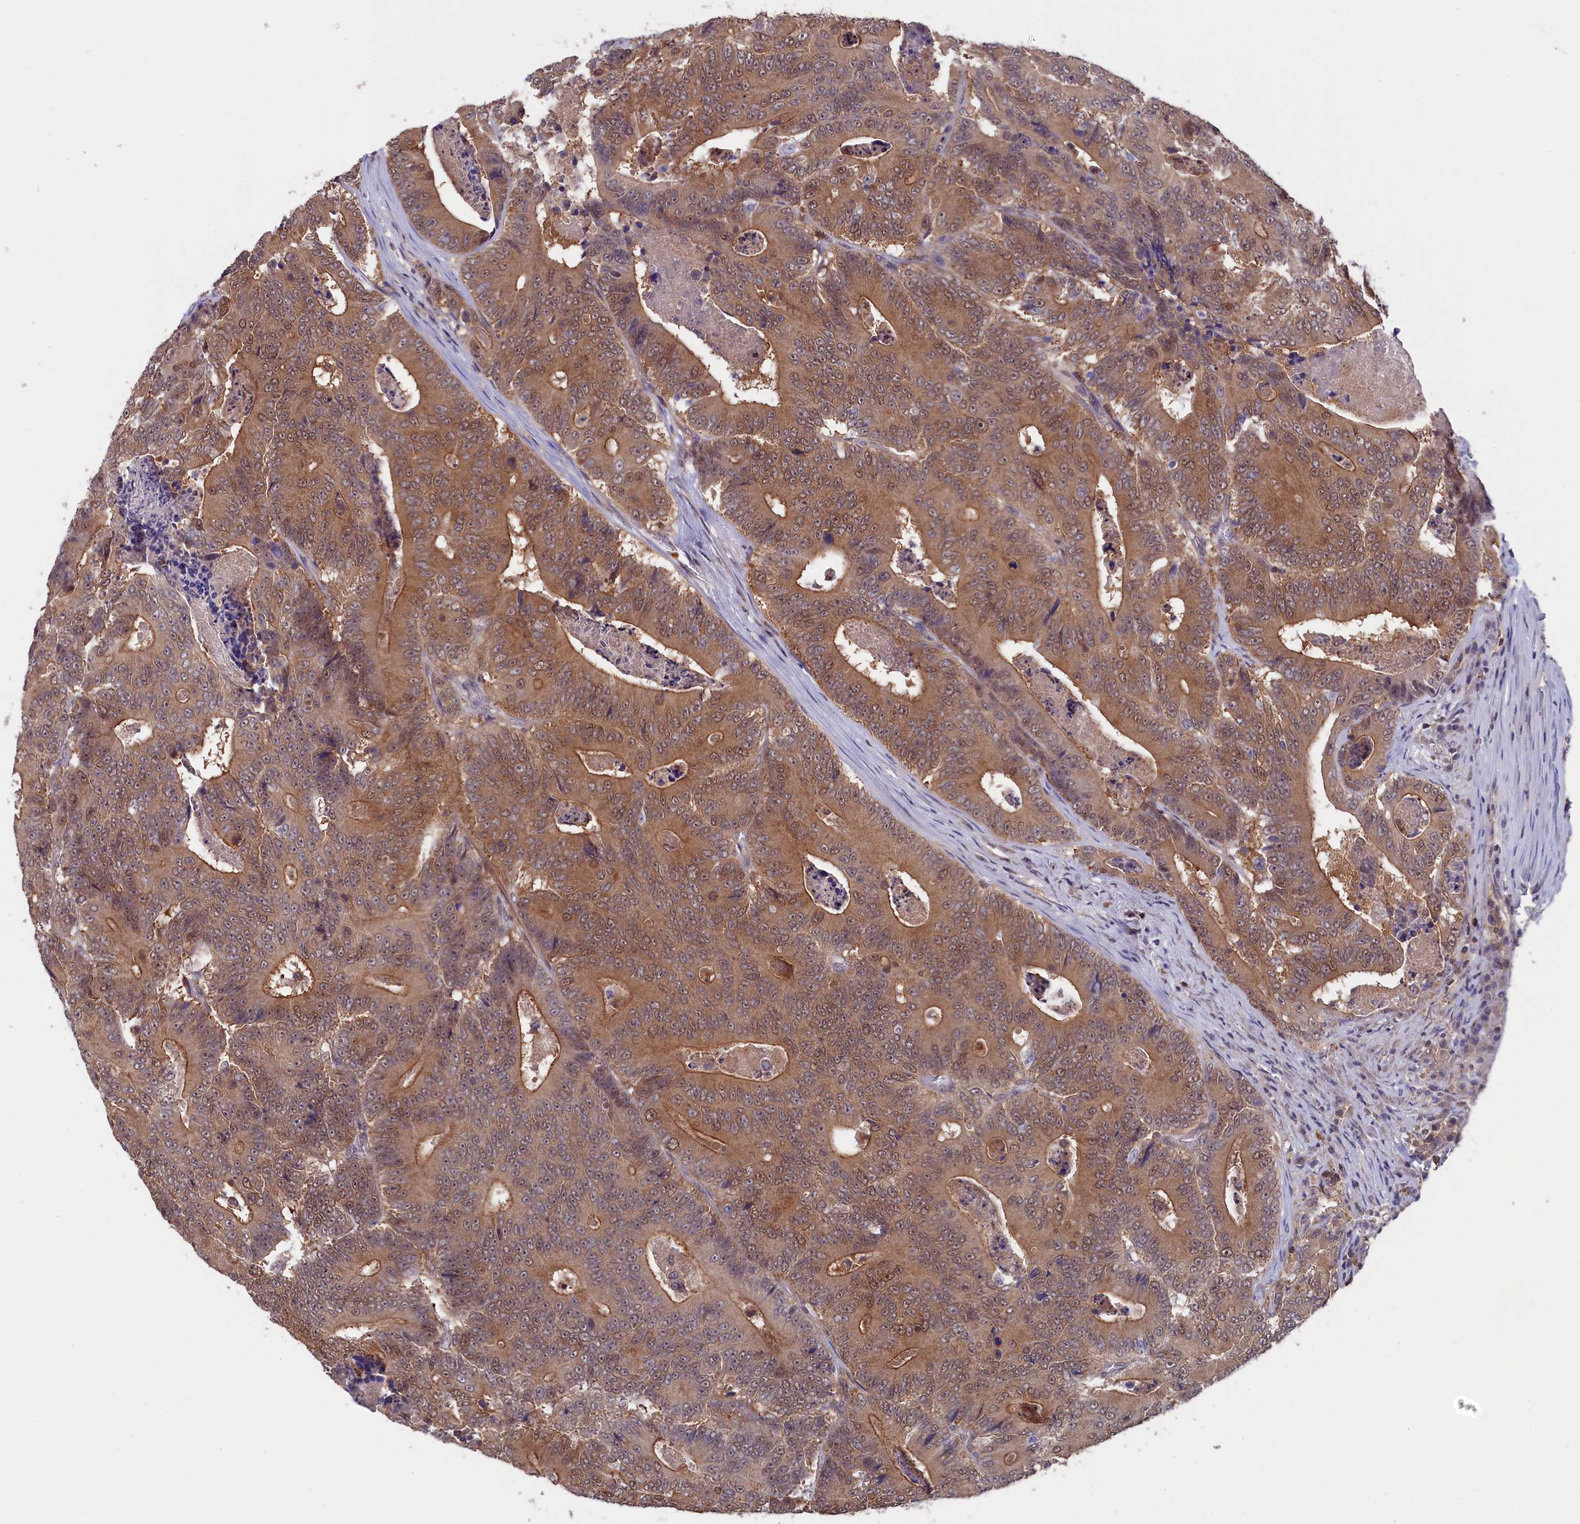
{"staining": {"intensity": "moderate", "quantity": ">75%", "location": "cytoplasmic/membranous,nuclear"}, "tissue": "colorectal cancer", "cell_type": "Tumor cells", "image_type": "cancer", "snomed": [{"axis": "morphology", "description": "Adenocarcinoma, NOS"}, {"axis": "topography", "description": "Colon"}], "caption": "IHC micrograph of human colorectal cancer (adenocarcinoma) stained for a protein (brown), which displays medium levels of moderate cytoplasmic/membranous and nuclear expression in approximately >75% of tumor cells.", "gene": "JPT2", "patient": {"sex": "male", "age": 83}}